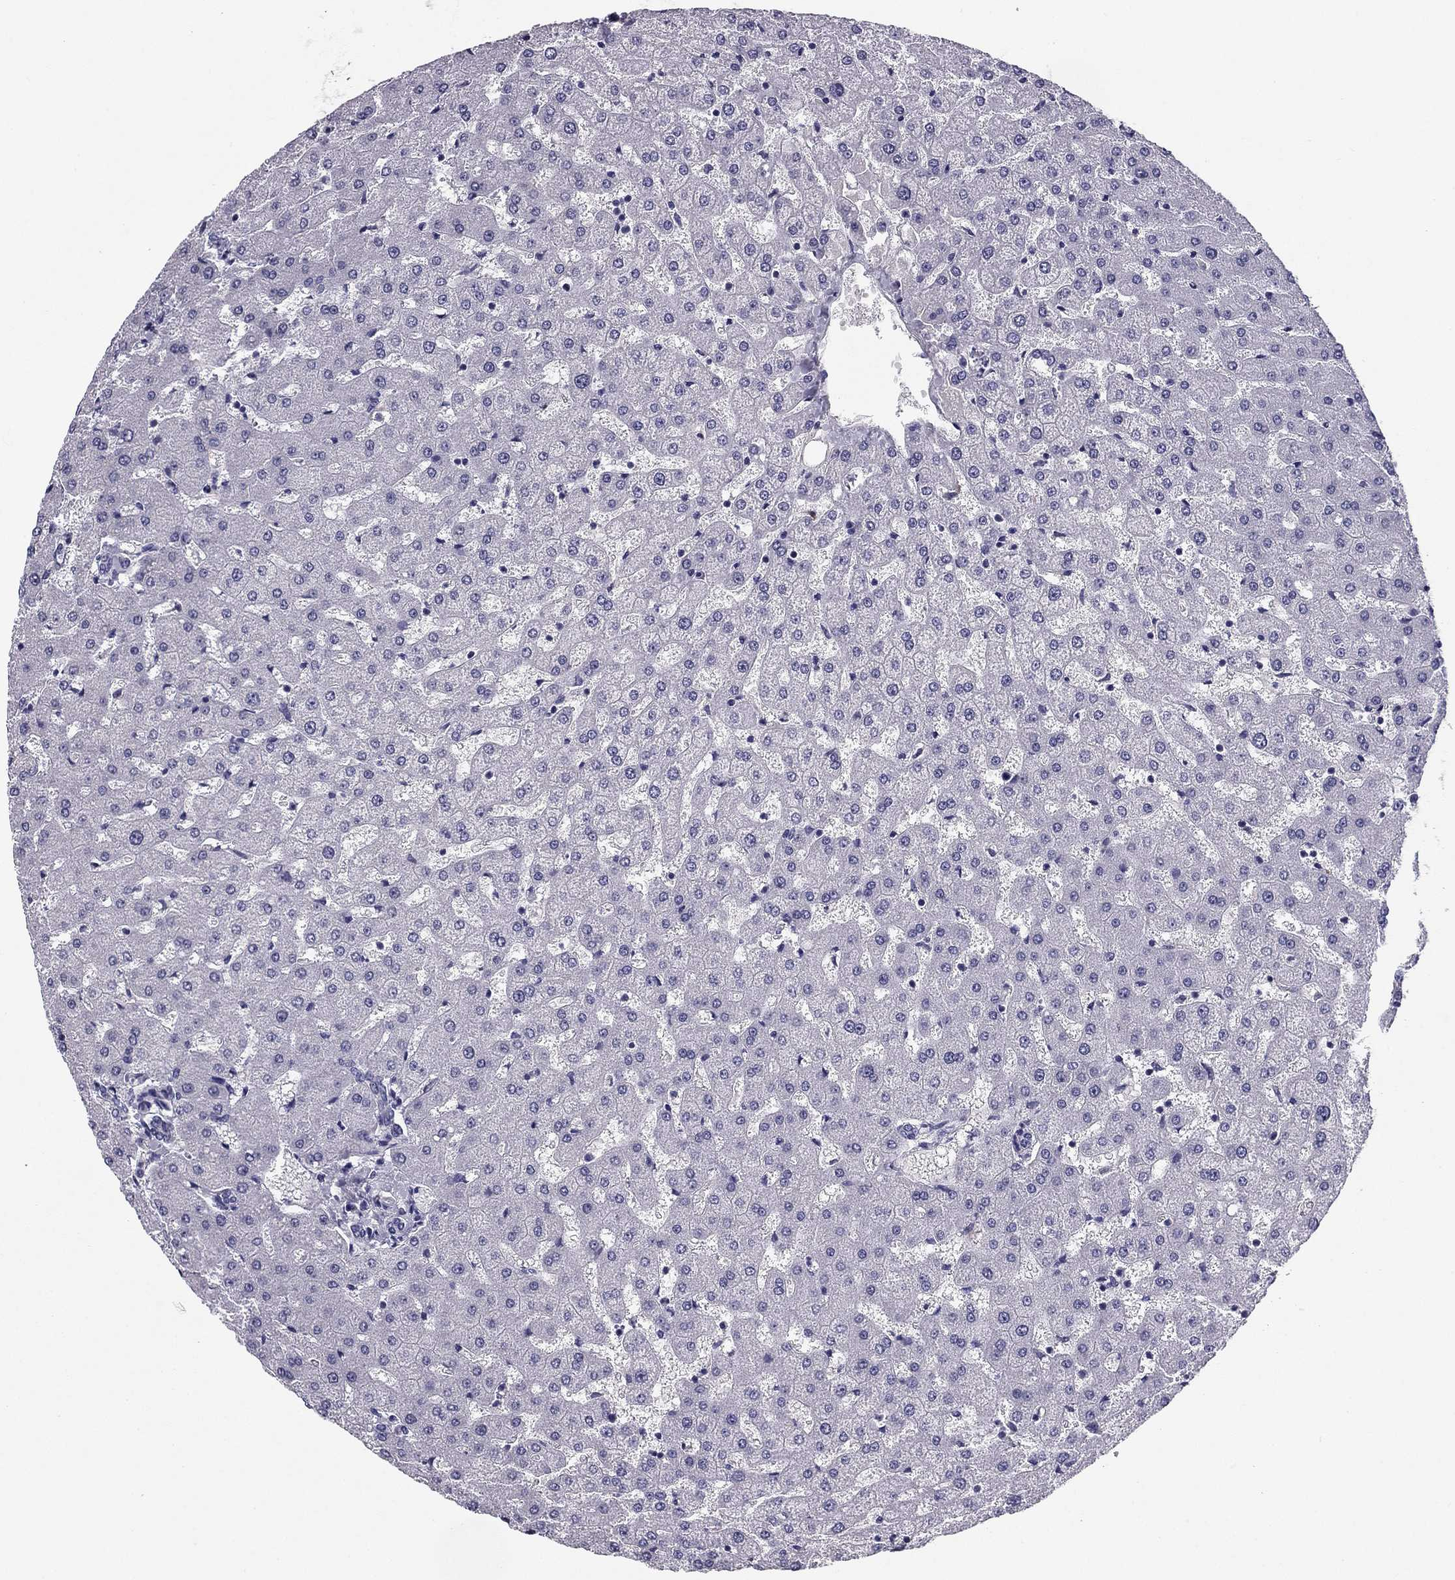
{"staining": {"intensity": "negative", "quantity": "none", "location": "none"}, "tissue": "liver", "cell_type": "Cholangiocytes", "image_type": "normal", "snomed": [{"axis": "morphology", "description": "Normal tissue, NOS"}, {"axis": "topography", "description": "Liver"}], "caption": "The IHC histopathology image has no significant expression in cholangiocytes of liver. (DAB immunohistochemistry, high magnification).", "gene": "FLNC", "patient": {"sex": "female", "age": 50}}